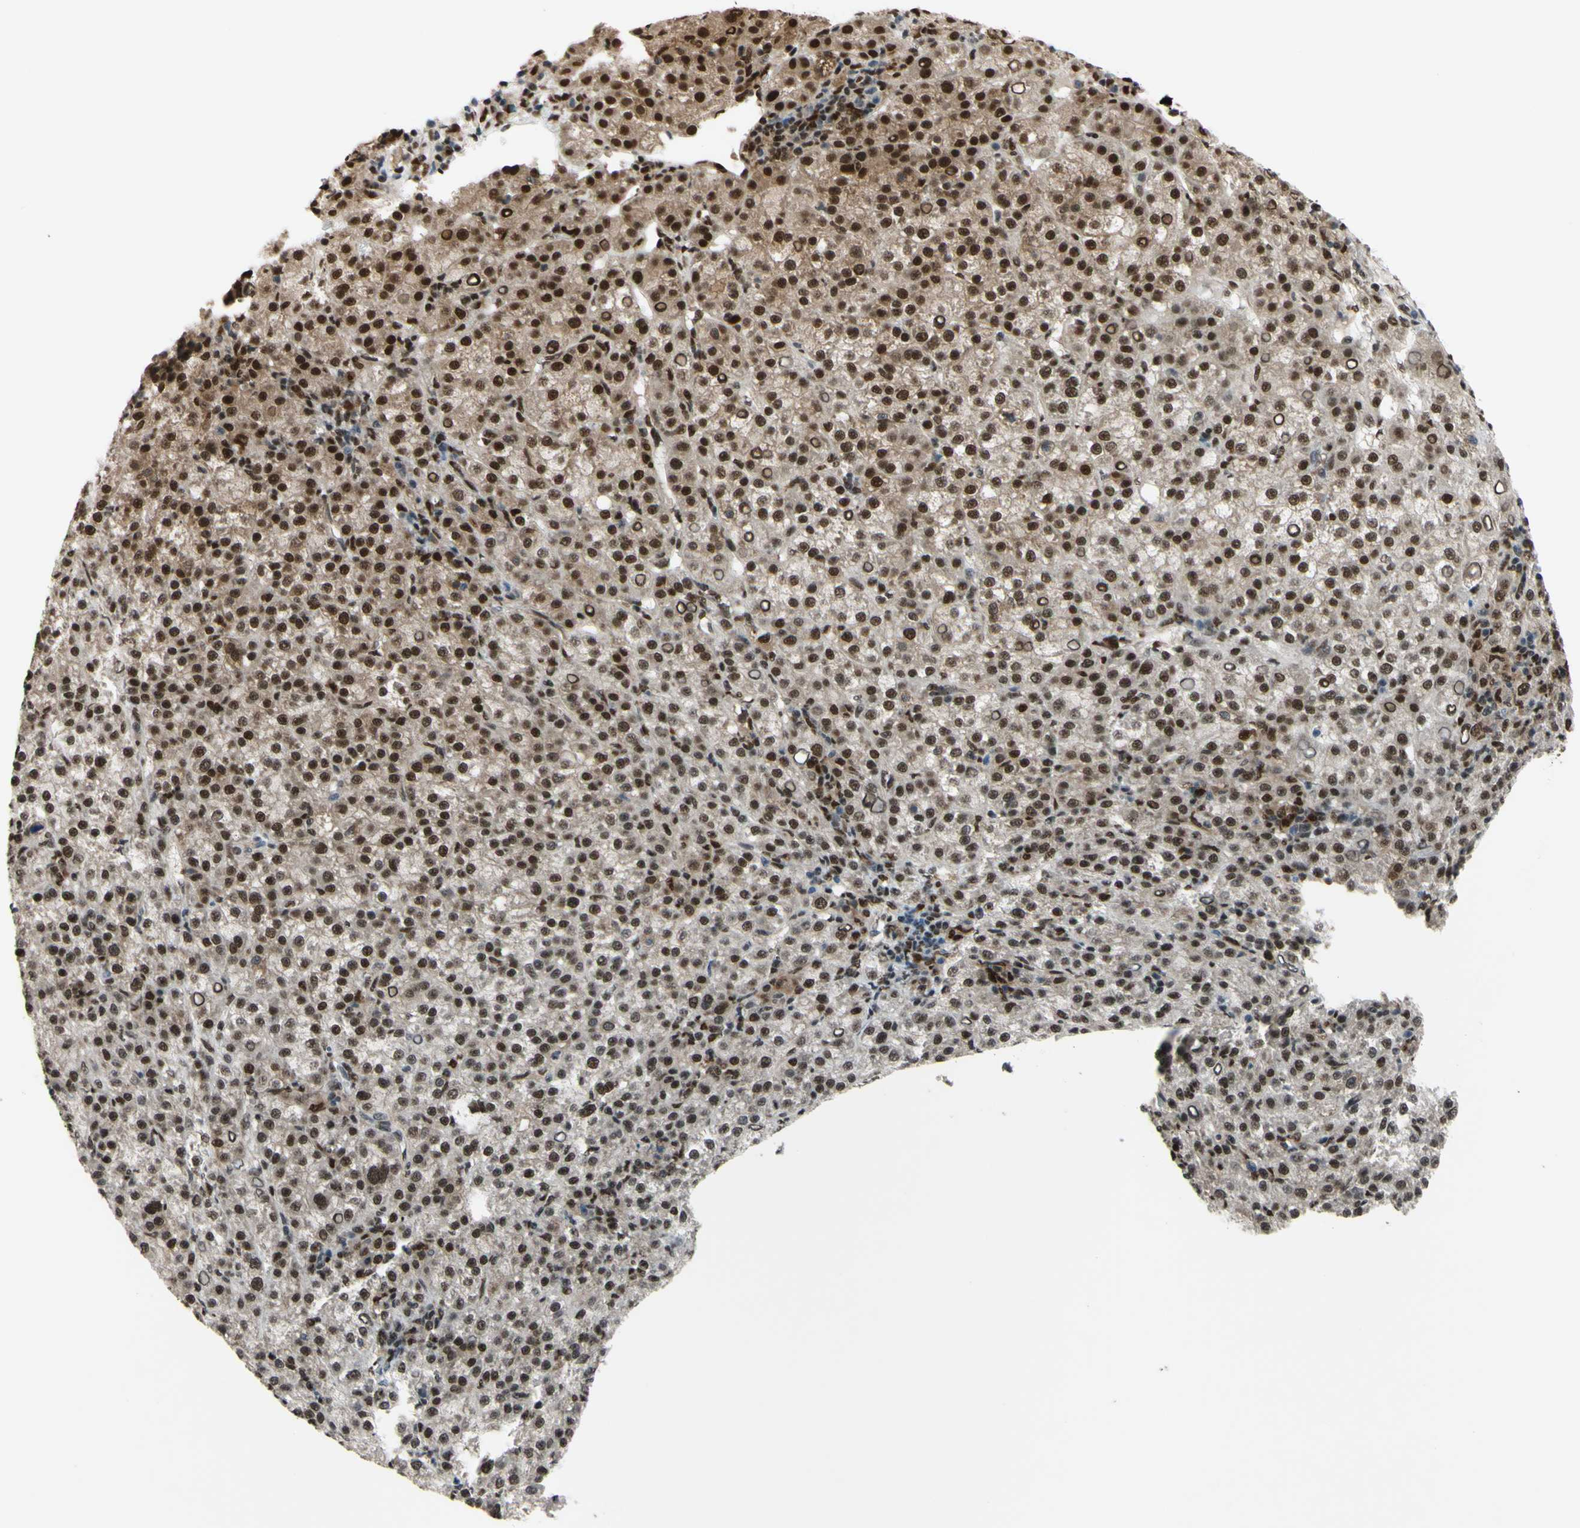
{"staining": {"intensity": "strong", "quantity": "25%-75%", "location": "cytoplasmic/membranous,nuclear"}, "tissue": "liver cancer", "cell_type": "Tumor cells", "image_type": "cancer", "snomed": [{"axis": "morphology", "description": "Carcinoma, Hepatocellular, NOS"}, {"axis": "topography", "description": "Liver"}], "caption": "Liver hepatocellular carcinoma was stained to show a protein in brown. There is high levels of strong cytoplasmic/membranous and nuclear staining in approximately 25%-75% of tumor cells.", "gene": "FKBP5", "patient": {"sex": "female", "age": 58}}